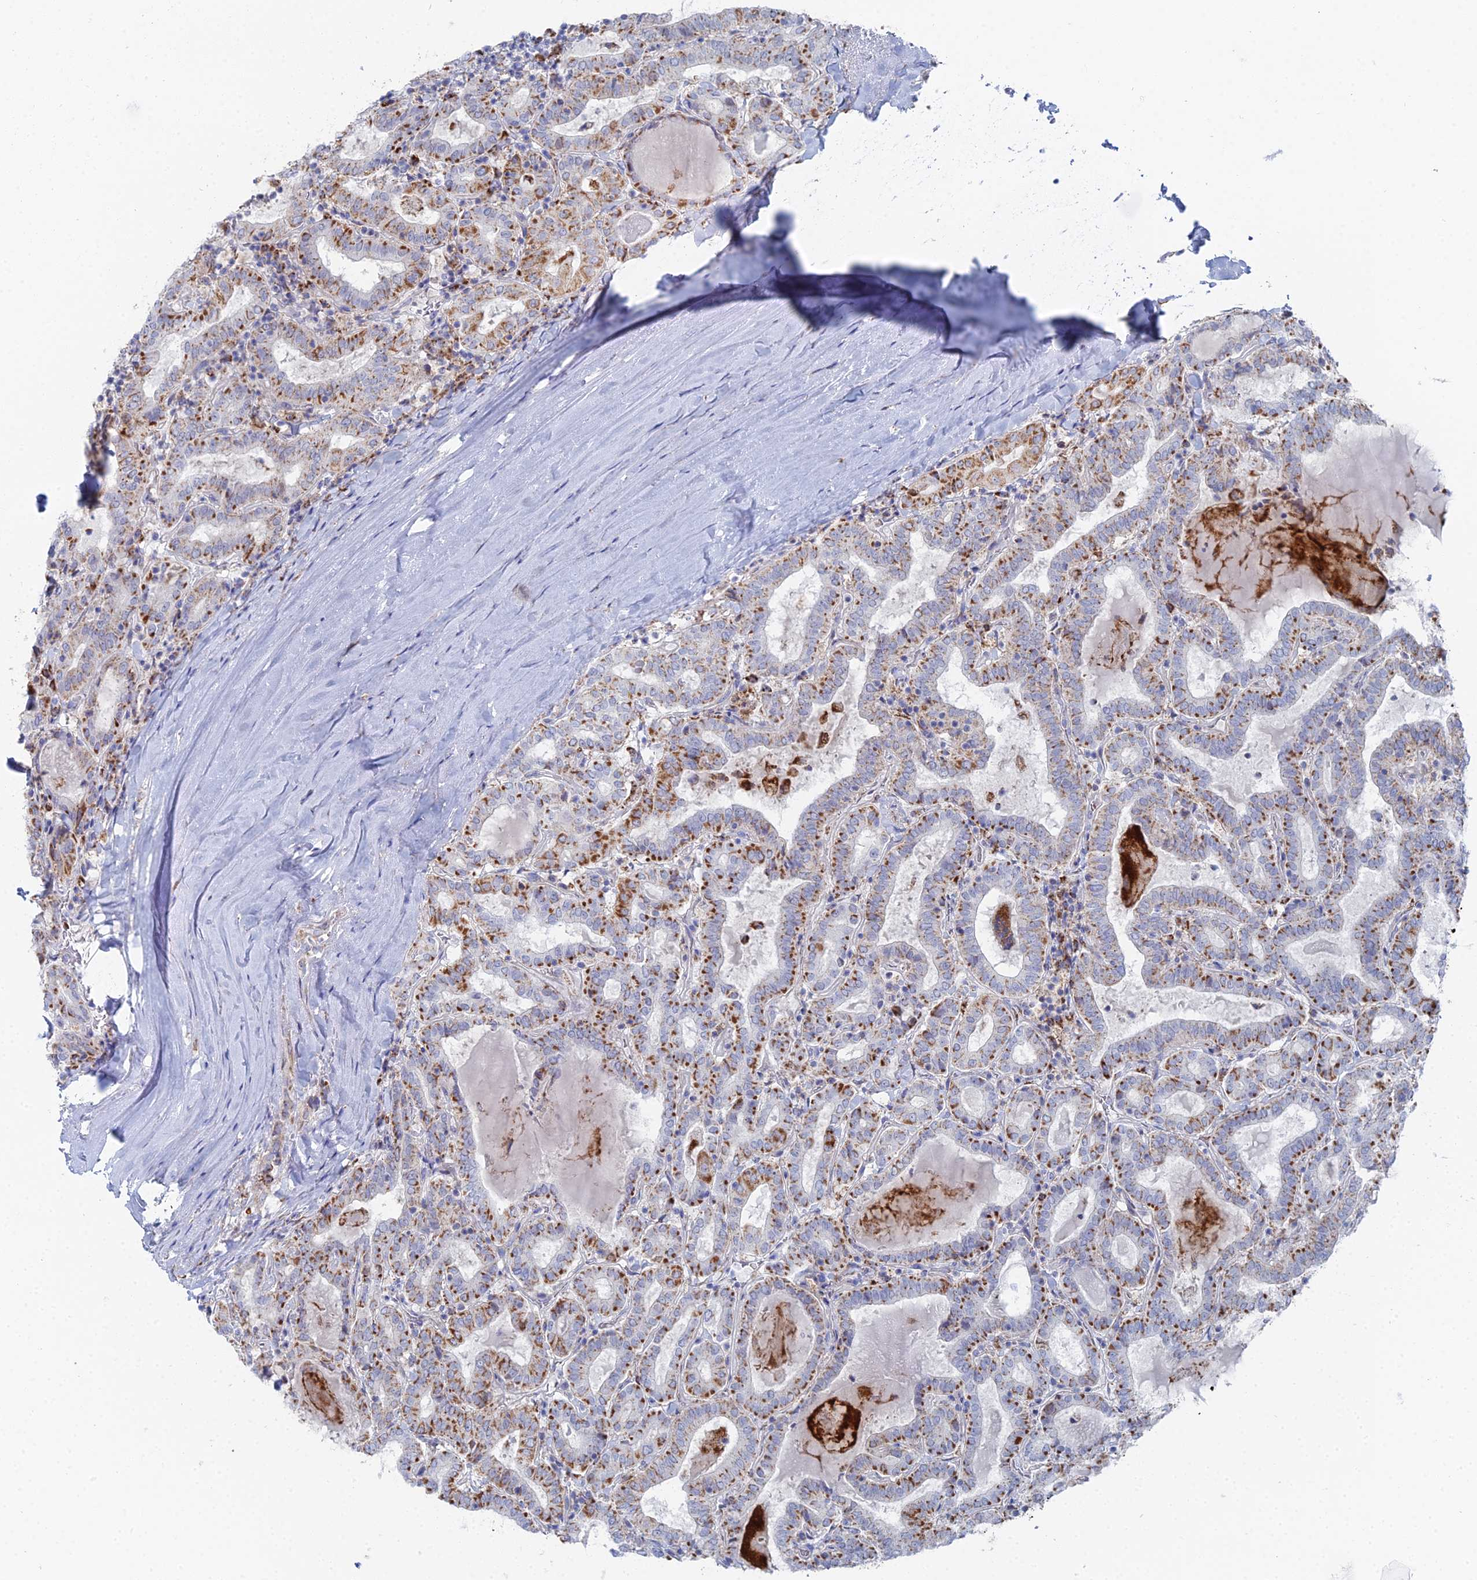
{"staining": {"intensity": "strong", "quantity": "25%-75%", "location": "cytoplasmic/membranous"}, "tissue": "thyroid cancer", "cell_type": "Tumor cells", "image_type": "cancer", "snomed": [{"axis": "morphology", "description": "Papillary adenocarcinoma, NOS"}, {"axis": "topography", "description": "Thyroid gland"}], "caption": "High-magnification brightfield microscopy of thyroid cancer stained with DAB (3,3'-diaminobenzidine) (brown) and counterstained with hematoxylin (blue). tumor cells exhibit strong cytoplasmic/membranous expression is present in approximately25%-75% of cells.", "gene": "MPC1", "patient": {"sex": "female", "age": 72}}